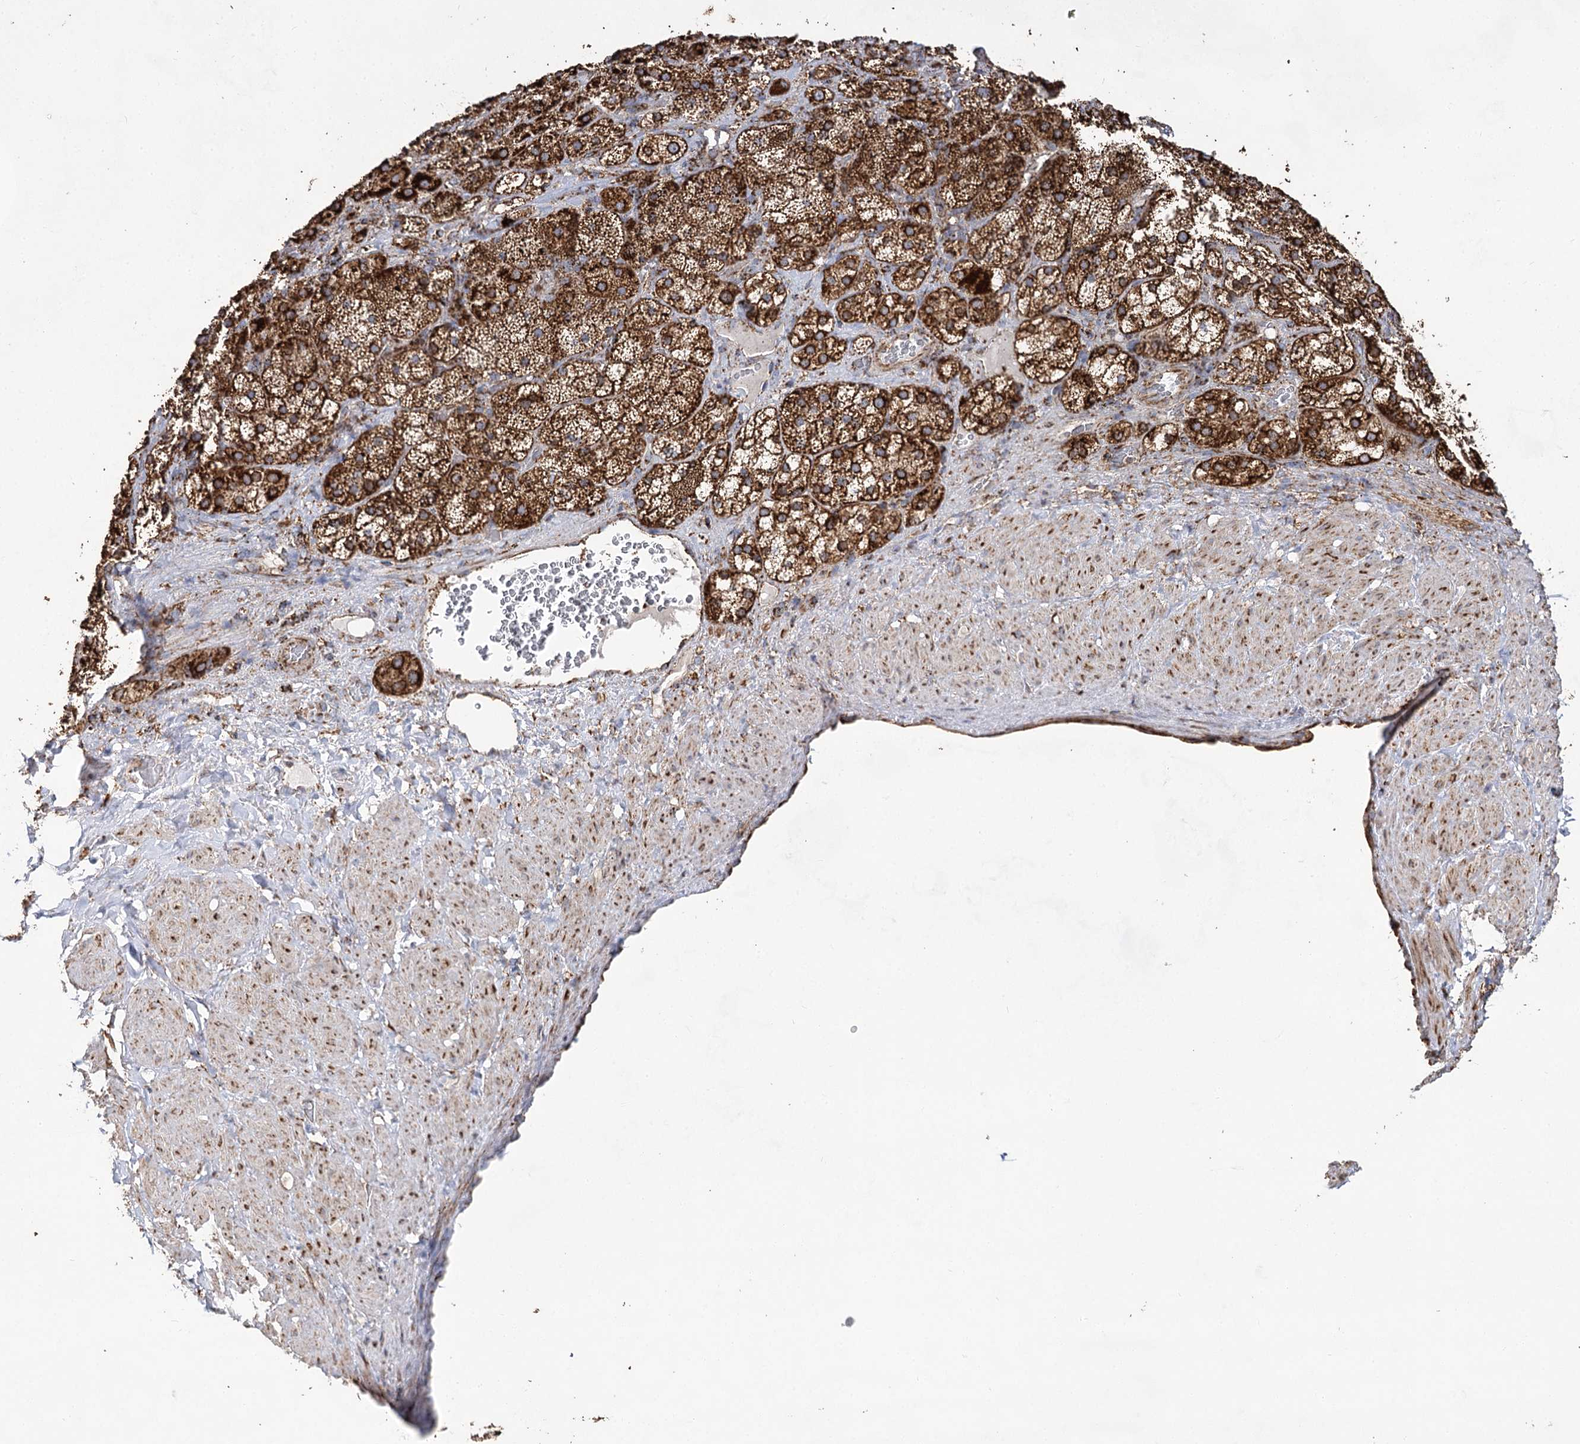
{"staining": {"intensity": "strong", "quantity": ">75%", "location": "cytoplasmic/membranous"}, "tissue": "adrenal gland", "cell_type": "Glandular cells", "image_type": "normal", "snomed": [{"axis": "morphology", "description": "Normal tissue, NOS"}, {"axis": "topography", "description": "Adrenal gland"}], "caption": "Immunohistochemistry (DAB) staining of benign human adrenal gland demonstrates strong cytoplasmic/membranous protein expression in approximately >75% of glandular cells. (DAB IHC, brown staining for protein, blue staining for nuclei).", "gene": "NADK2", "patient": {"sex": "male", "age": 57}}